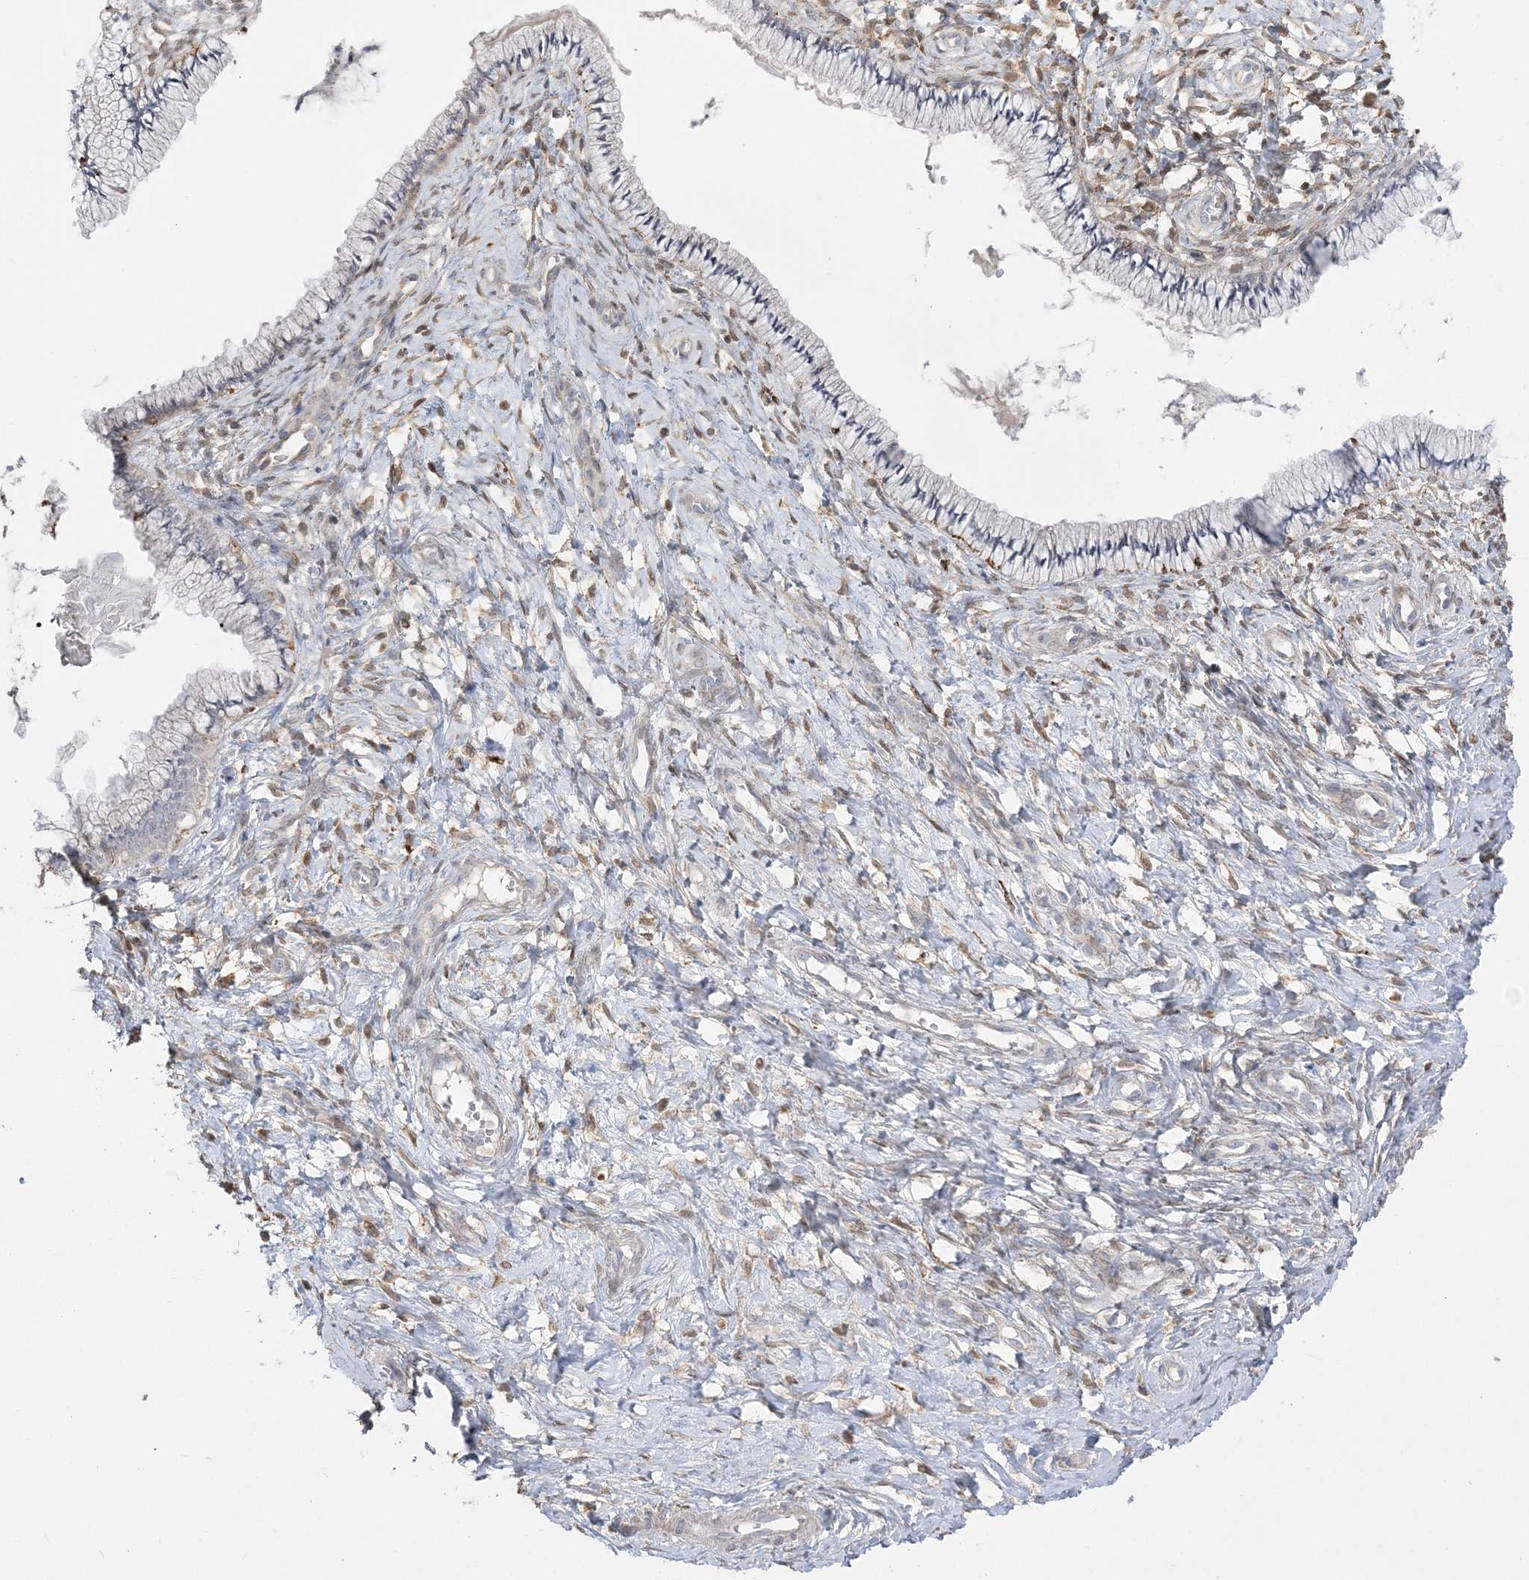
{"staining": {"intensity": "weak", "quantity": "<25%", "location": "cytoplasmic/membranous"}, "tissue": "cervix", "cell_type": "Glandular cells", "image_type": "normal", "snomed": [{"axis": "morphology", "description": "Normal tissue, NOS"}, {"axis": "topography", "description": "Cervix"}], "caption": "A high-resolution histopathology image shows IHC staining of benign cervix, which shows no significant expression in glandular cells.", "gene": "HAAO", "patient": {"sex": "female", "age": 36}}